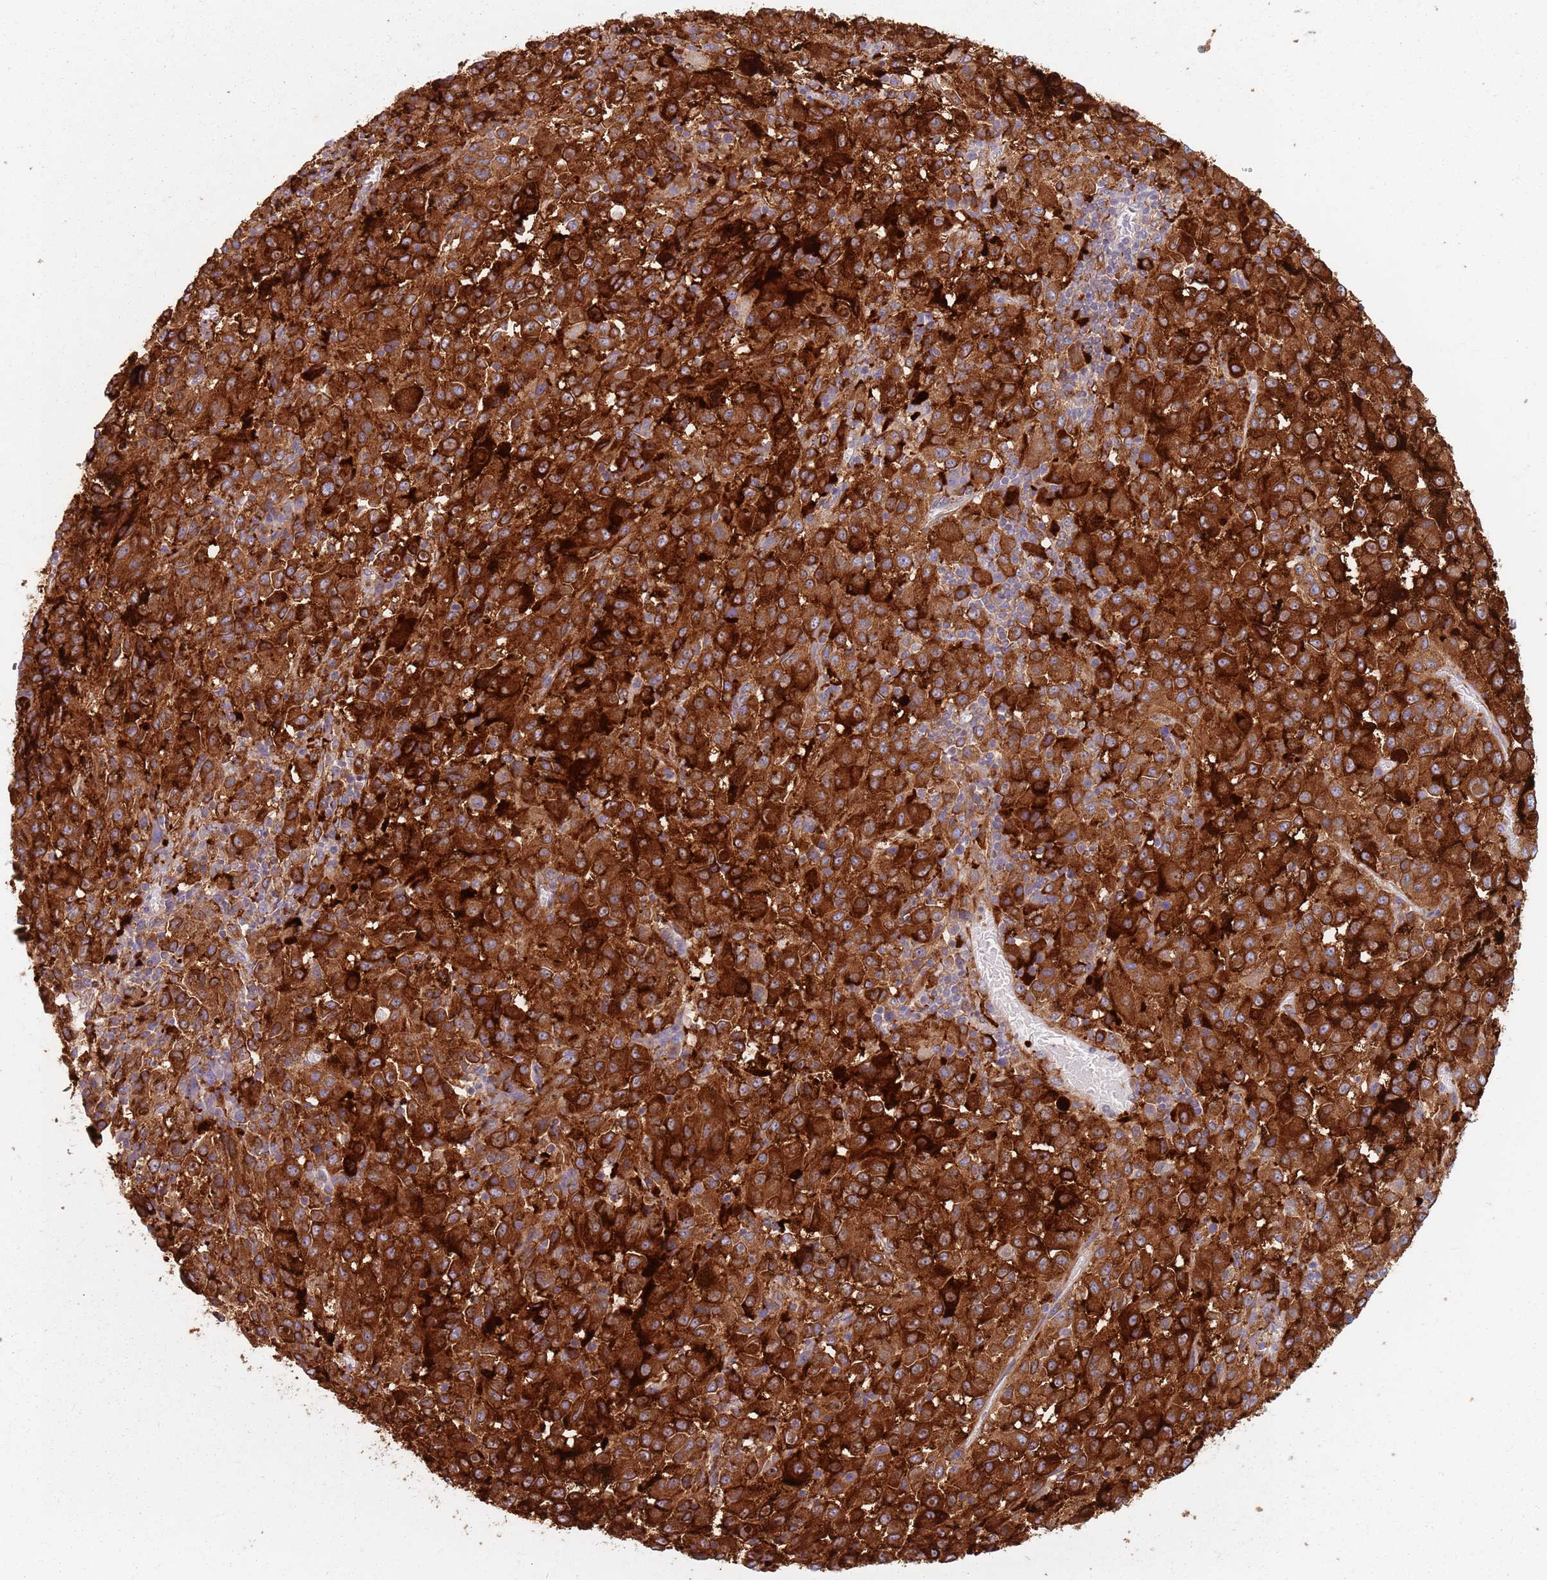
{"staining": {"intensity": "strong", "quantity": ">75%", "location": "cytoplasmic/membranous"}, "tissue": "melanoma", "cell_type": "Tumor cells", "image_type": "cancer", "snomed": [{"axis": "morphology", "description": "Malignant melanoma, Metastatic site"}, {"axis": "topography", "description": "Lung"}], "caption": "Melanoma tissue exhibits strong cytoplasmic/membranous staining in approximately >75% of tumor cells, visualized by immunohistochemistry.", "gene": "TPD52L2", "patient": {"sex": "male", "age": 64}}